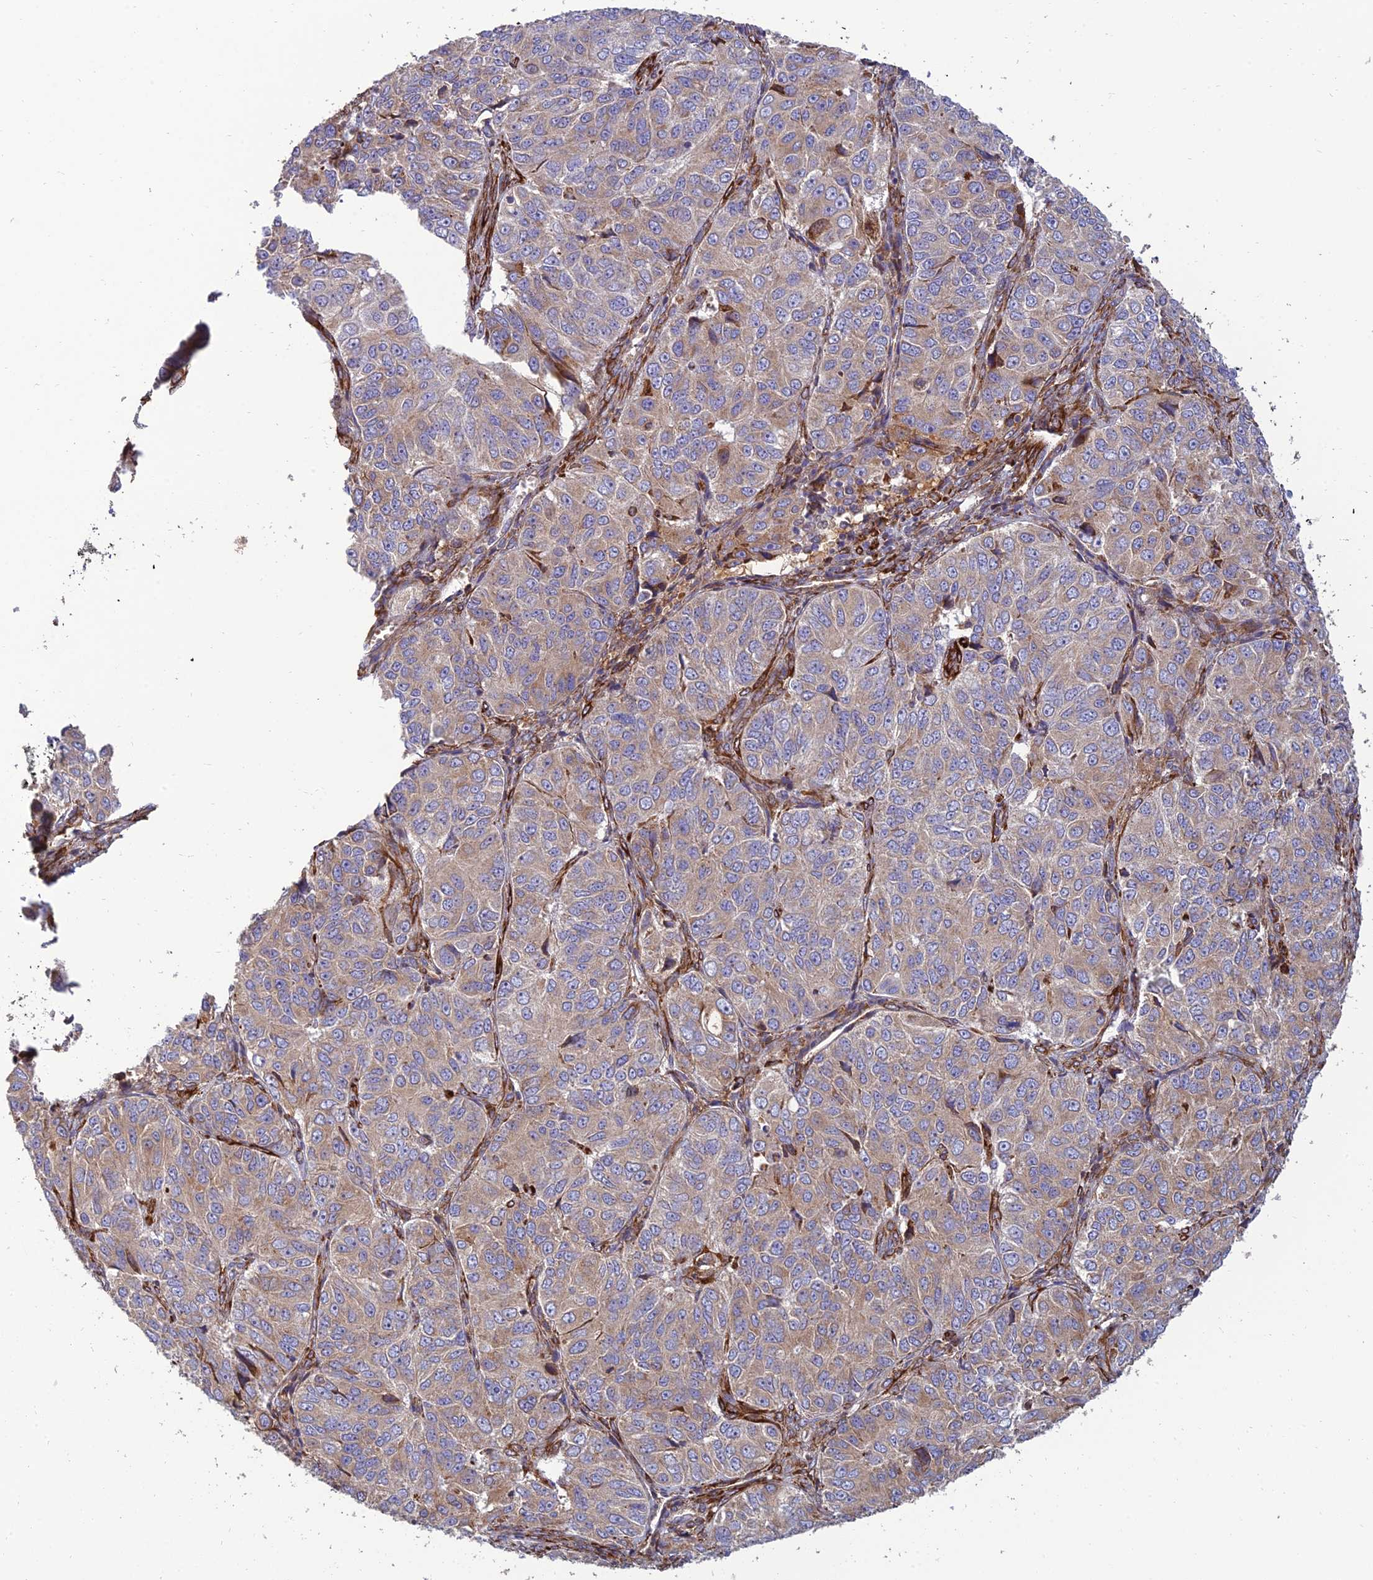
{"staining": {"intensity": "weak", "quantity": ">75%", "location": "cytoplasmic/membranous"}, "tissue": "ovarian cancer", "cell_type": "Tumor cells", "image_type": "cancer", "snomed": [{"axis": "morphology", "description": "Carcinoma, endometroid"}, {"axis": "topography", "description": "Ovary"}], "caption": "Protein expression by immunohistochemistry exhibits weak cytoplasmic/membranous positivity in about >75% of tumor cells in endometroid carcinoma (ovarian). (DAB (3,3'-diaminobenzidine) = brown stain, brightfield microscopy at high magnification).", "gene": "RCN3", "patient": {"sex": "female", "age": 51}}